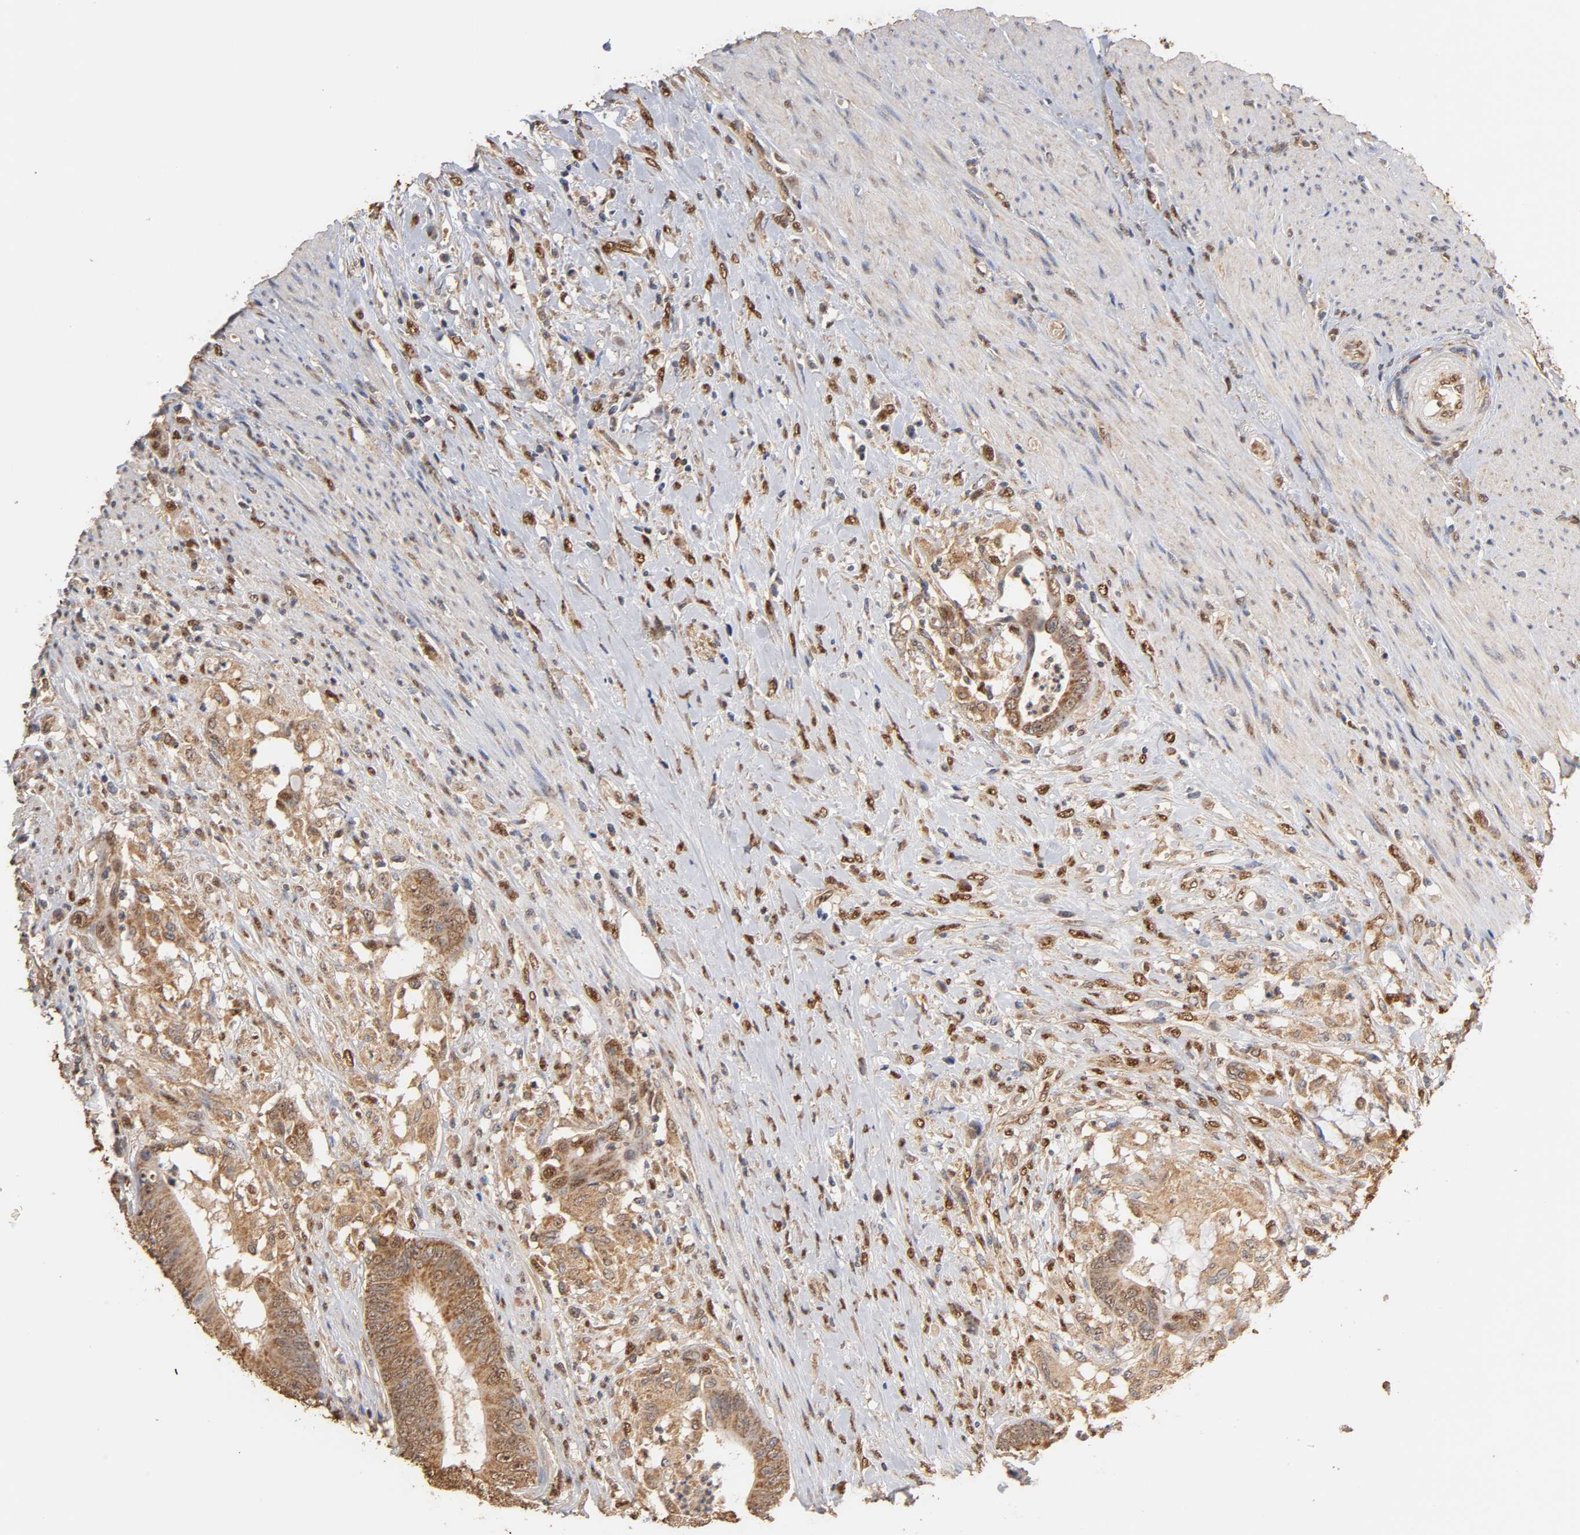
{"staining": {"intensity": "moderate", "quantity": ">75%", "location": "cytoplasmic/membranous"}, "tissue": "colorectal cancer", "cell_type": "Tumor cells", "image_type": "cancer", "snomed": [{"axis": "morphology", "description": "Adenocarcinoma, NOS"}, {"axis": "topography", "description": "Rectum"}], "caption": "High-magnification brightfield microscopy of colorectal cancer stained with DAB (brown) and counterstained with hematoxylin (blue). tumor cells exhibit moderate cytoplasmic/membranous positivity is present in approximately>75% of cells.", "gene": "PKN1", "patient": {"sex": "female", "age": 77}}